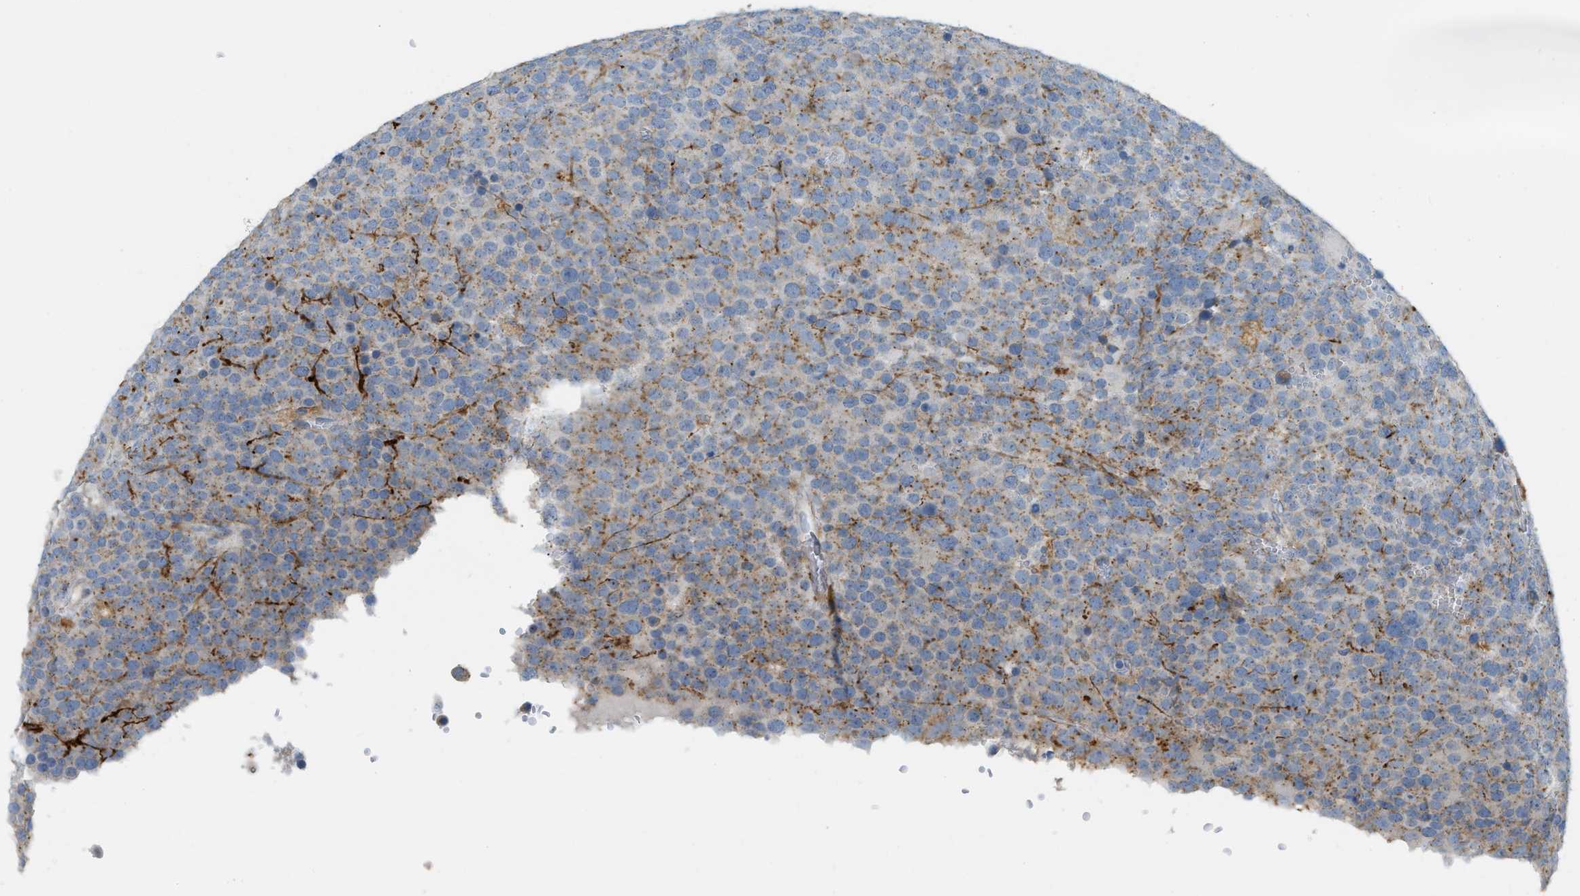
{"staining": {"intensity": "weak", "quantity": ">75%", "location": "cytoplasmic/membranous"}, "tissue": "testis cancer", "cell_type": "Tumor cells", "image_type": "cancer", "snomed": [{"axis": "morphology", "description": "Normal tissue, NOS"}, {"axis": "morphology", "description": "Seminoma, NOS"}, {"axis": "topography", "description": "Testis"}], "caption": "High-power microscopy captured an IHC photomicrograph of testis cancer, revealing weak cytoplasmic/membranous positivity in approximately >75% of tumor cells. (Brightfield microscopy of DAB IHC at high magnification).", "gene": "LMBRD1", "patient": {"sex": "male", "age": 71}}